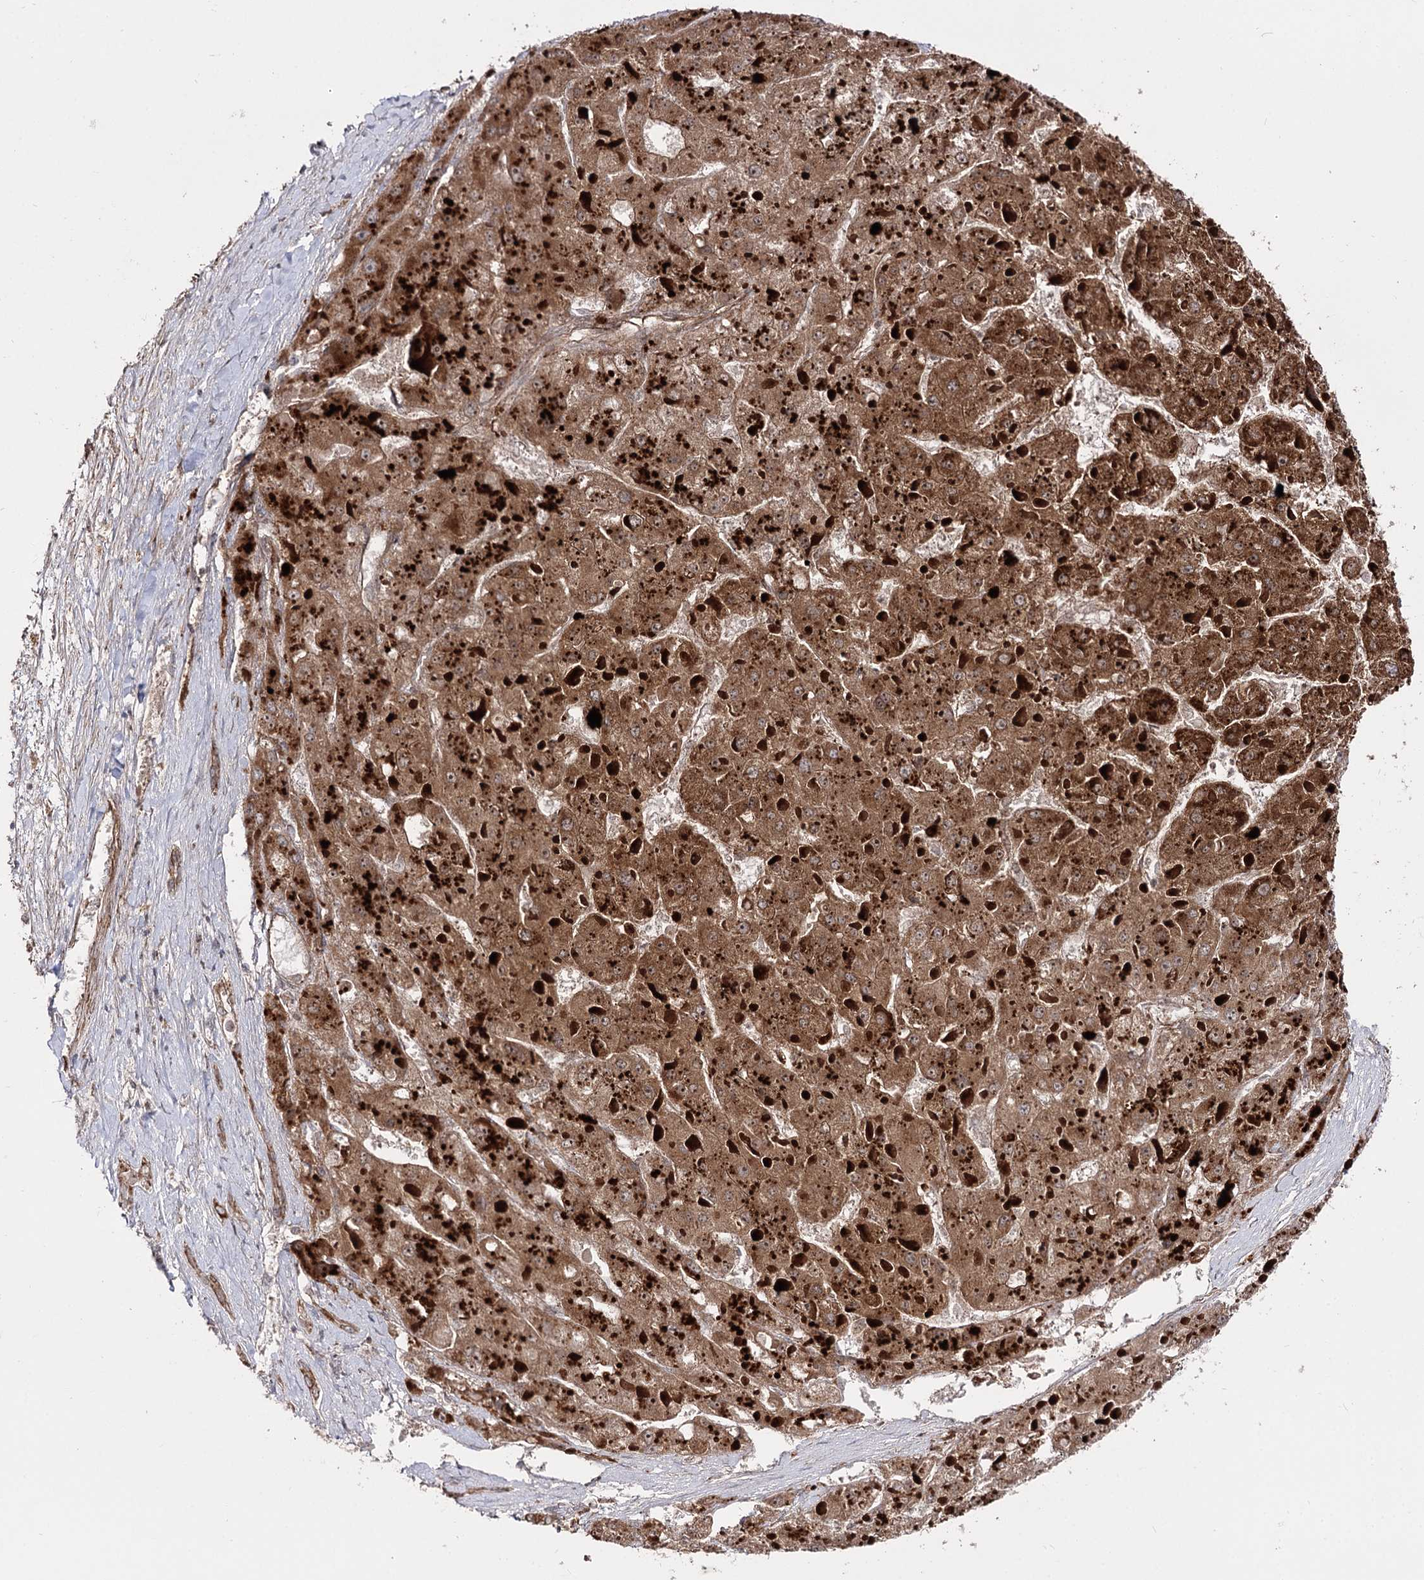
{"staining": {"intensity": "strong", "quantity": ">75%", "location": "cytoplasmic/membranous"}, "tissue": "liver cancer", "cell_type": "Tumor cells", "image_type": "cancer", "snomed": [{"axis": "morphology", "description": "Carcinoma, Hepatocellular, NOS"}, {"axis": "topography", "description": "Liver"}], "caption": "This image shows immunohistochemistry staining of liver cancer (hepatocellular carcinoma), with high strong cytoplasmic/membranous staining in about >75% of tumor cells.", "gene": "CBR4", "patient": {"sex": "female", "age": 73}}